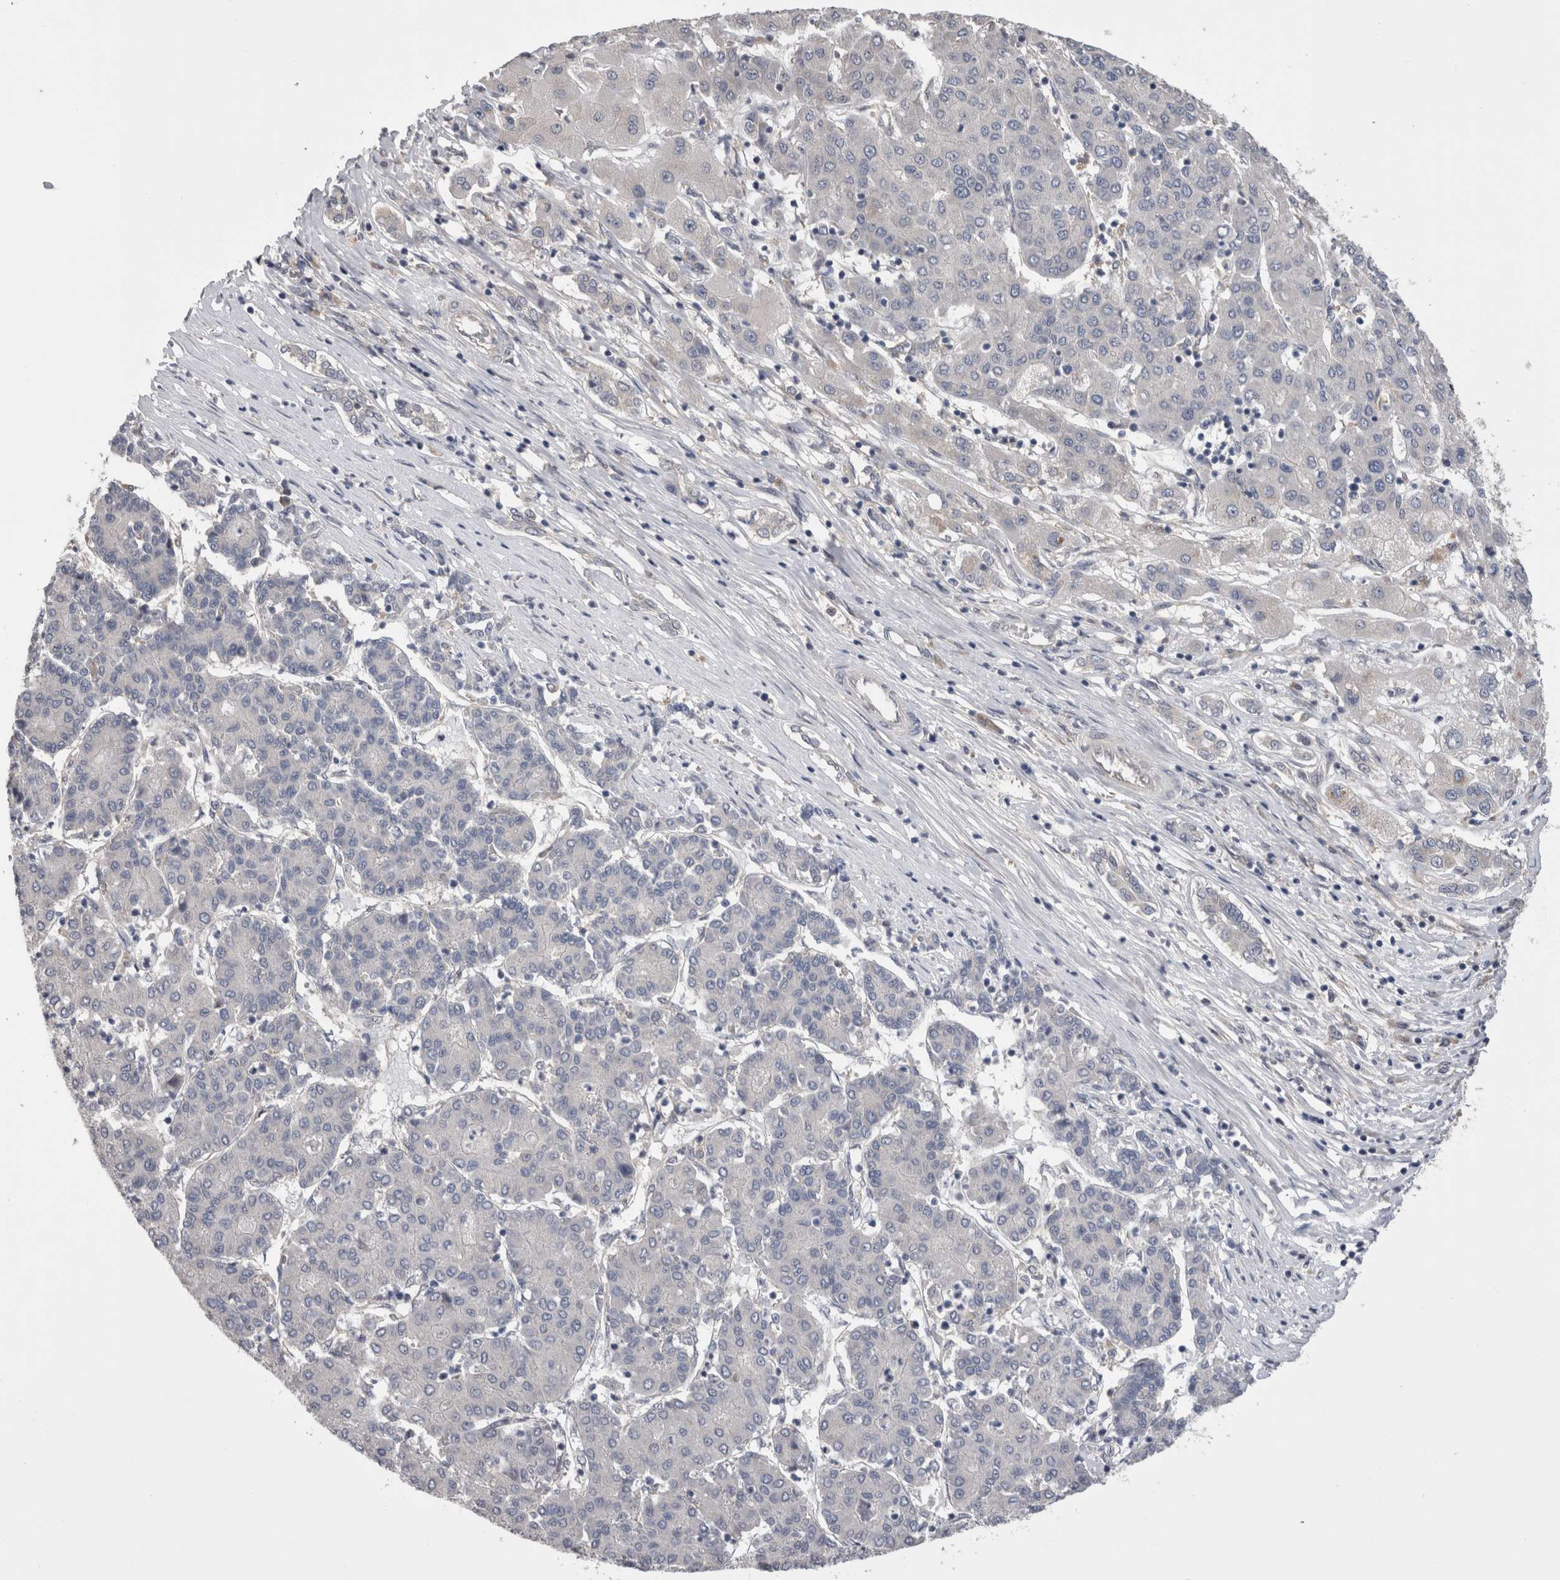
{"staining": {"intensity": "negative", "quantity": "none", "location": "none"}, "tissue": "liver cancer", "cell_type": "Tumor cells", "image_type": "cancer", "snomed": [{"axis": "morphology", "description": "Carcinoma, Hepatocellular, NOS"}, {"axis": "topography", "description": "Liver"}], "caption": "DAB (3,3'-diaminobenzidine) immunohistochemical staining of liver cancer reveals no significant staining in tumor cells.", "gene": "DCTN6", "patient": {"sex": "male", "age": 65}}